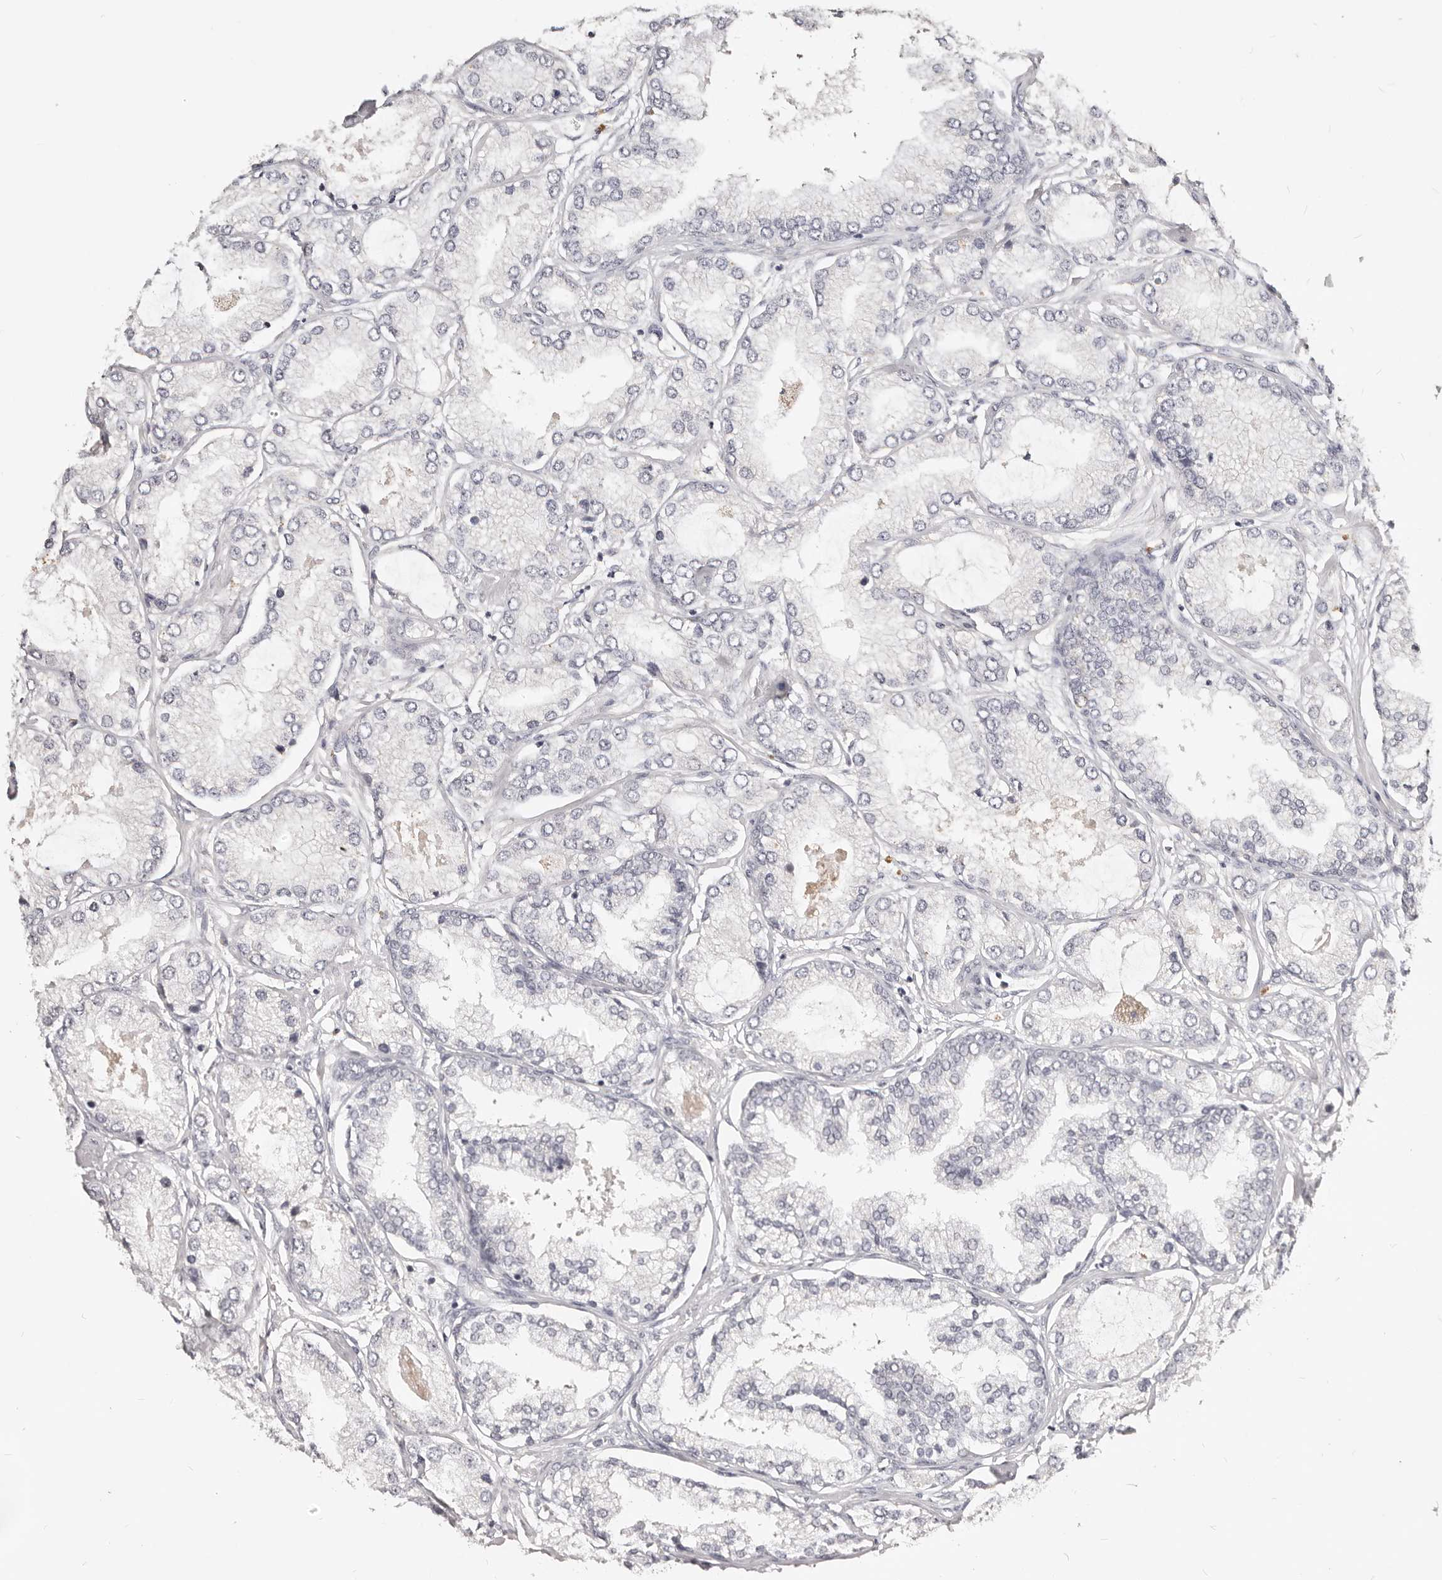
{"staining": {"intensity": "negative", "quantity": "none", "location": "none"}, "tissue": "prostate cancer", "cell_type": "Tumor cells", "image_type": "cancer", "snomed": [{"axis": "morphology", "description": "Adenocarcinoma, Low grade"}, {"axis": "topography", "description": "Prostate"}], "caption": "Human prostate cancer (low-grade adenocarcinoma) stained for a protein using immunohistochemistry (IHC) exhibits no expression in tumor cells.", "gene": "TSPAN13", "patient": {"sex": "male", "age": 62}}